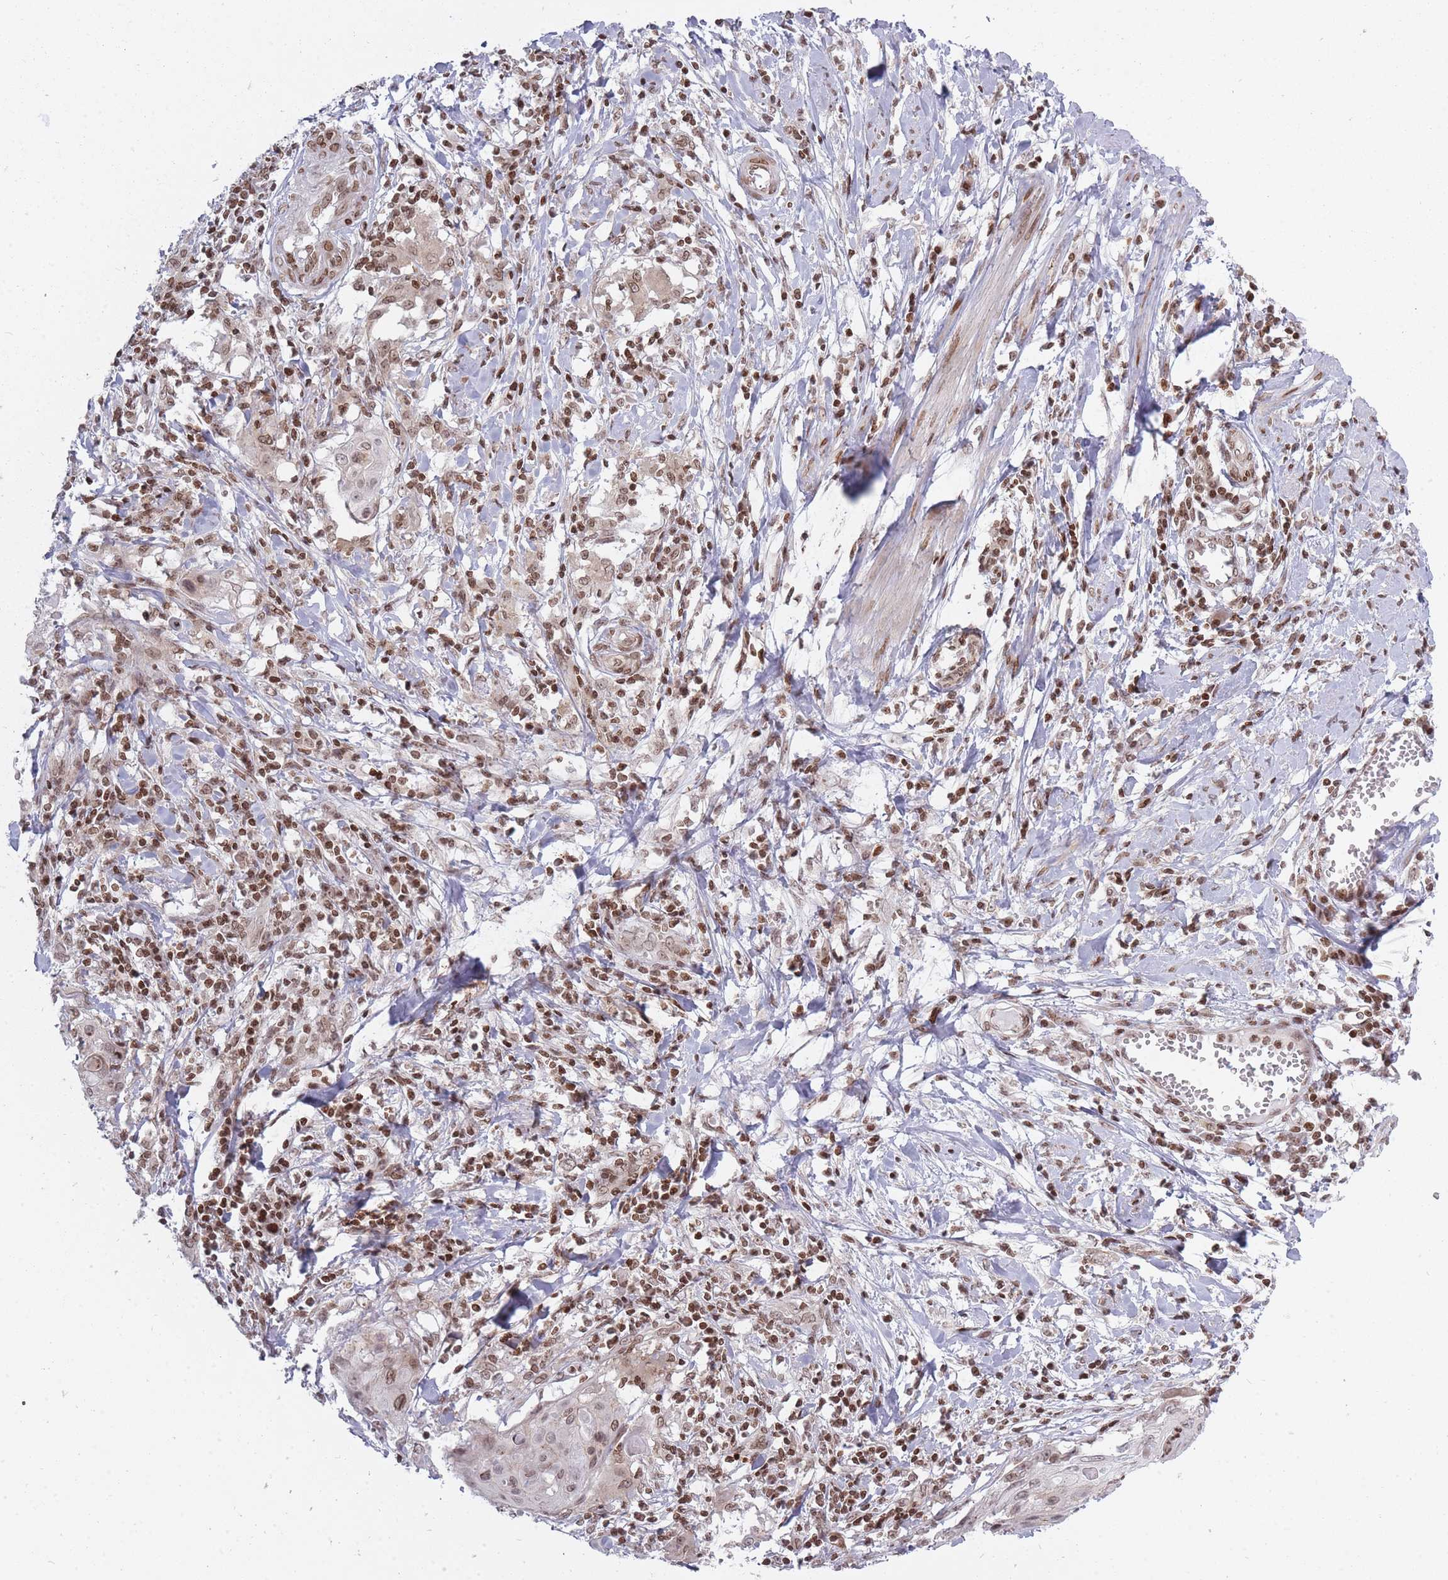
{"staining": {"intensity": "weak", "quantity": ">75%", "location": "nuclear"}, "tissue": "cervical cancer", "cell_type": "Tumor cells", "image_type": "cancer", "snomed": [{"axis": "morphology", "description": "Squamous cell carcinoma, NOS"}, {"axis": "topography", "description": "Cervix"}], "caption": "Cervical squamous cell carcinoma stained for a protein demonstrates weak nuclear positivity in tumor cells.", "gene": "TMC6", "patient": {"sex": "female", "age": 39}}